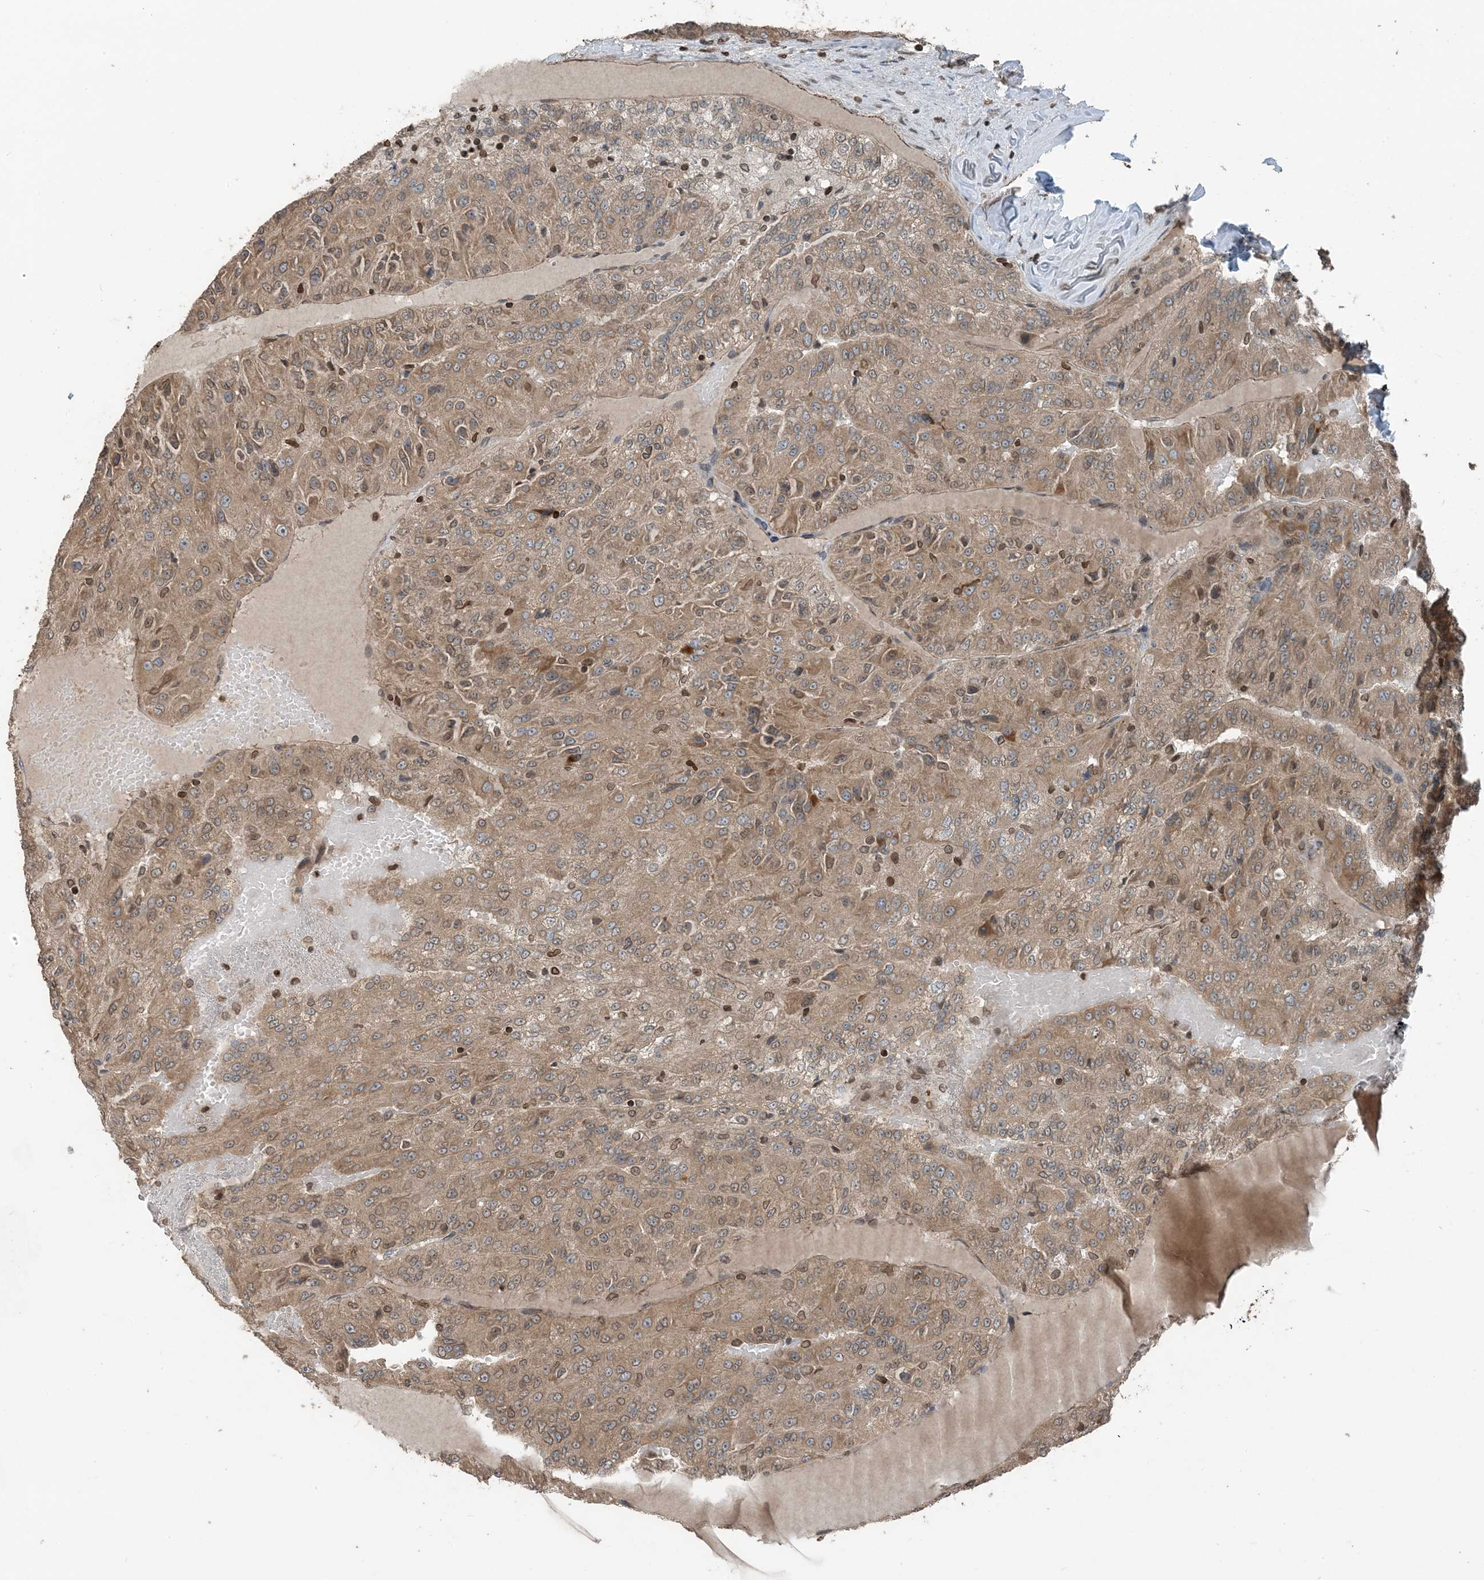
{"staining": {"intensity": "moderate", "quantity": ">75%", "location": "cytoplasmic/membranous,nuclear"}, "tissue": "renal cancer", "cell_type": "Tumor cells", "image_type": "cancer", "snomed": [{"axis": "morphology", "description": "Adenocarcinoma, NOS"}, {"axis": "topography", "description": "Kidney"}], "caption": "This image displays IHC staining of renal cancer, with medium moderate cytoplasmic/membranous and nuclear positivity in approximately >75% of tumor cells.", "gene": "ZFAND2B", "patient": {"sex": "female", "age": 63}}